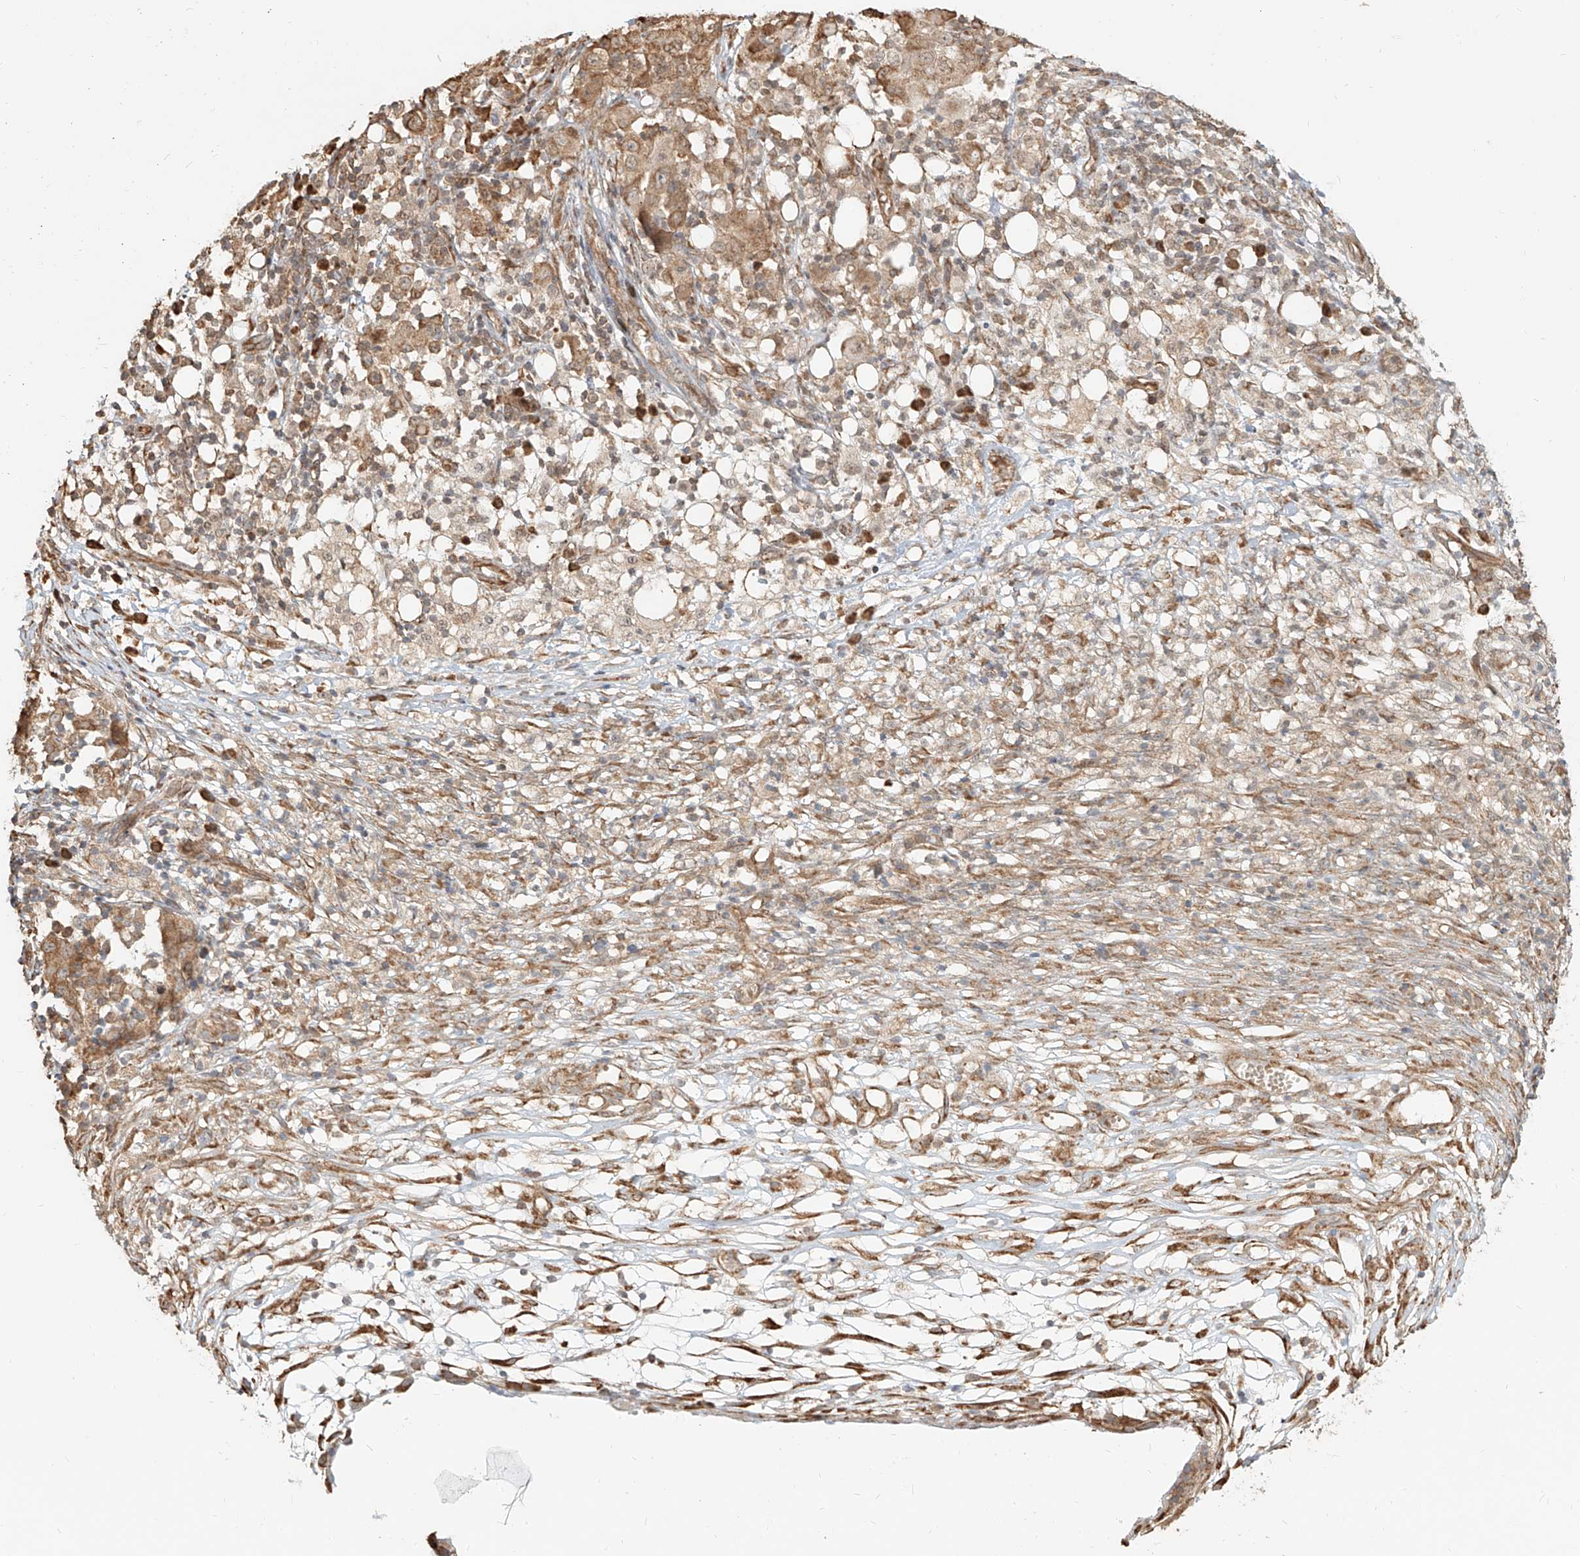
{"staining": {"intensity": "moderate", "quantity": ">75%", "location": "cytoplasmic/membranous"}, "tissue": "ovarian cancer", "cell_type": "Tumor cells", "image_type": "cancer", "snomed": [{"axis": "morphology", "description": "Carcinoma, endometroid"}, {"axis": "topography", "description": "Ovary"}], "caption": "Protein staining exhibits moderate cytoplasmic/membranous staining in about >75% of tumor cells in ovarian cancer.", "gene": "UBE2K", "patient": {"sex": "female", "age": 42}}